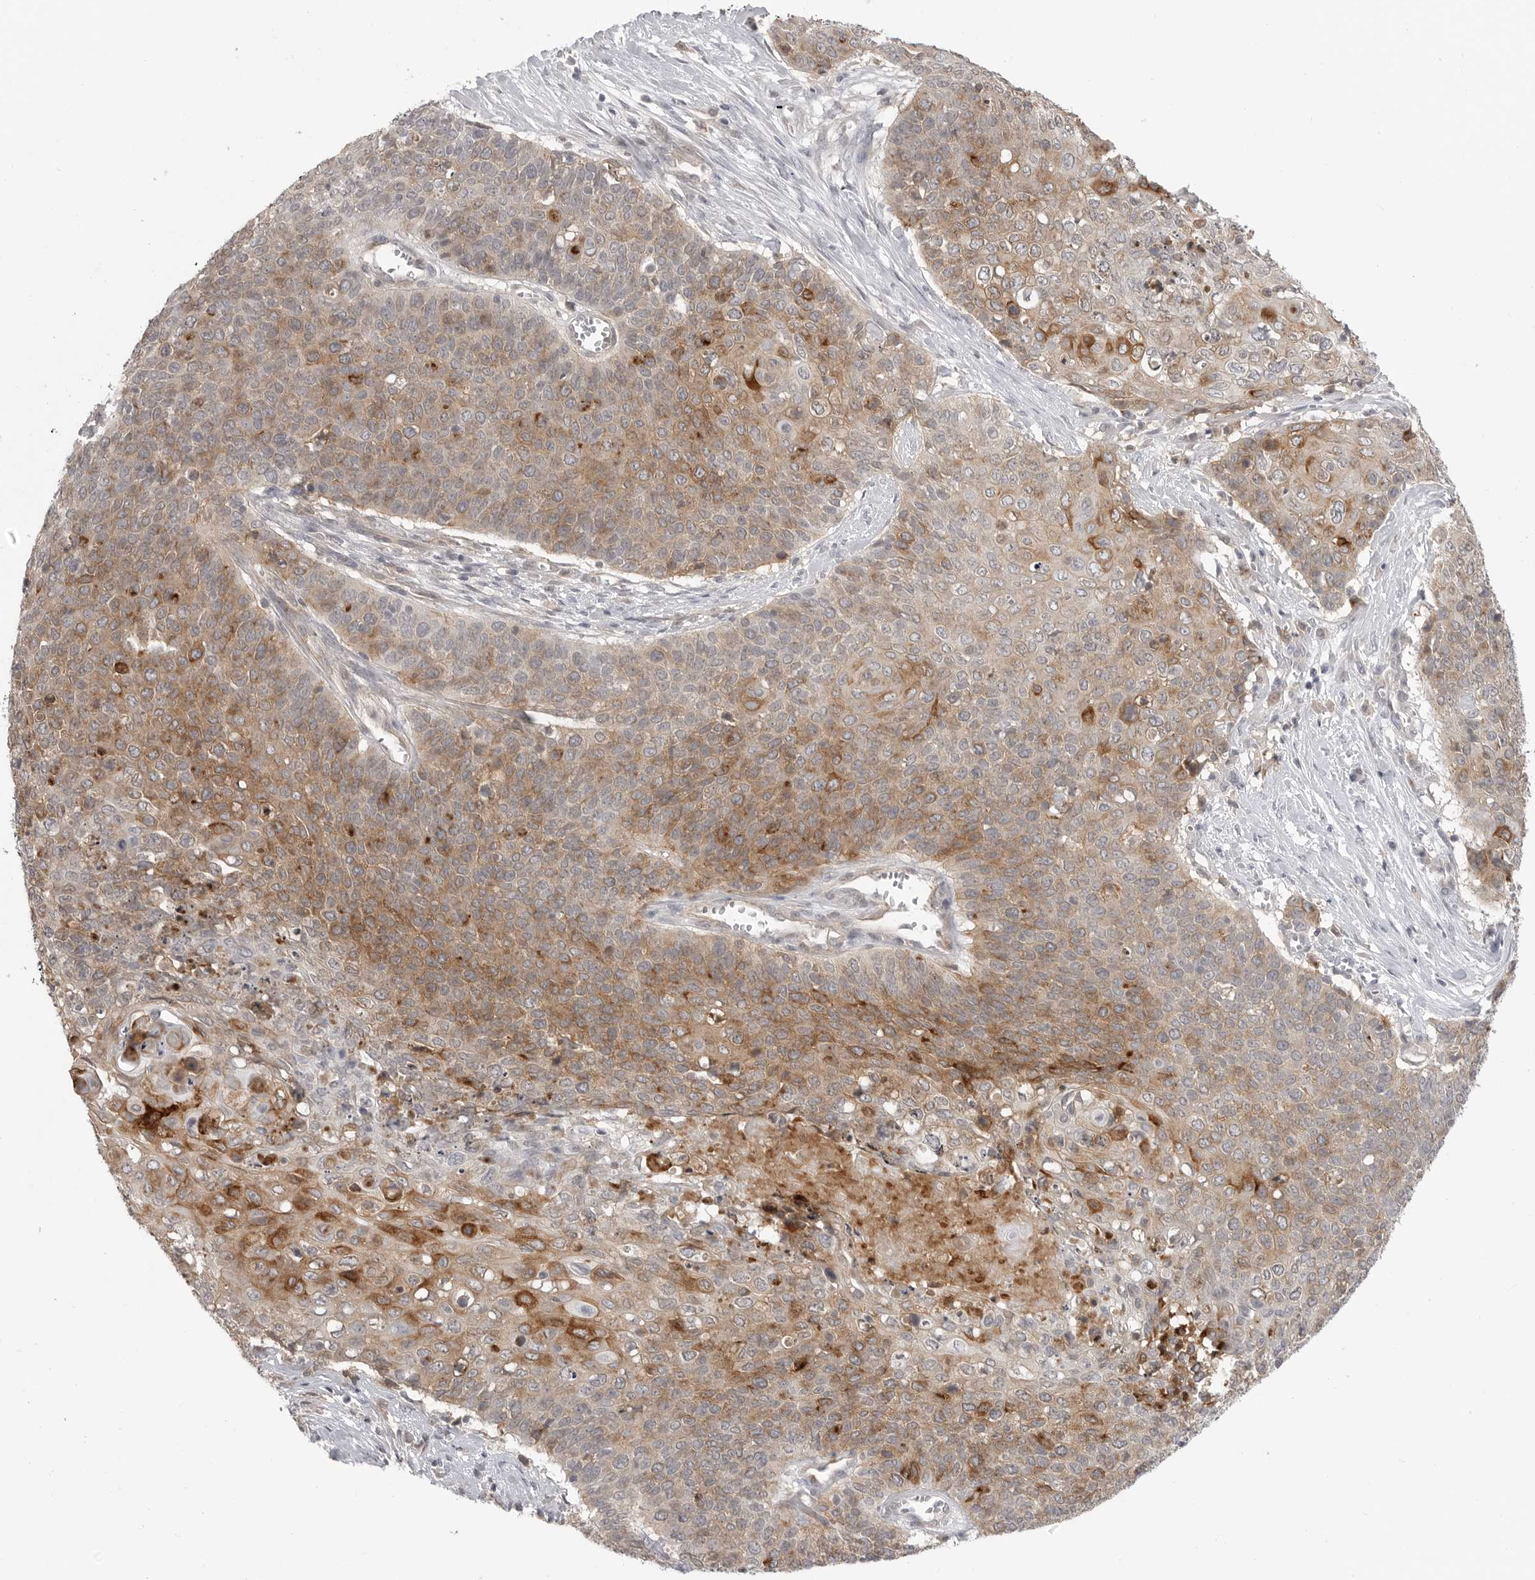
{"staining": {"intensity": "moderate", "quantity": ">75%", "location": "cytoplasmic/membranous"}, "tissue": "cervical cancer", "cell_type": "Tumor cells", "image_type": "cancer", "snomed": [{"axis": "morphology", "description": "Squamous cell carcinoma, NOS"}, {"axis": "topography", "description": "Cervix"}], "caption": "A high-resolution micrograph shows IHC staining of cervical cancer (squamous cell carcinoma), which exhibits moderate cytoplasmic/membranous staining in approximately >75% of tumor cells.", "gene": "IFNGR1", "patient": {"sex": "female", "age": 39}}